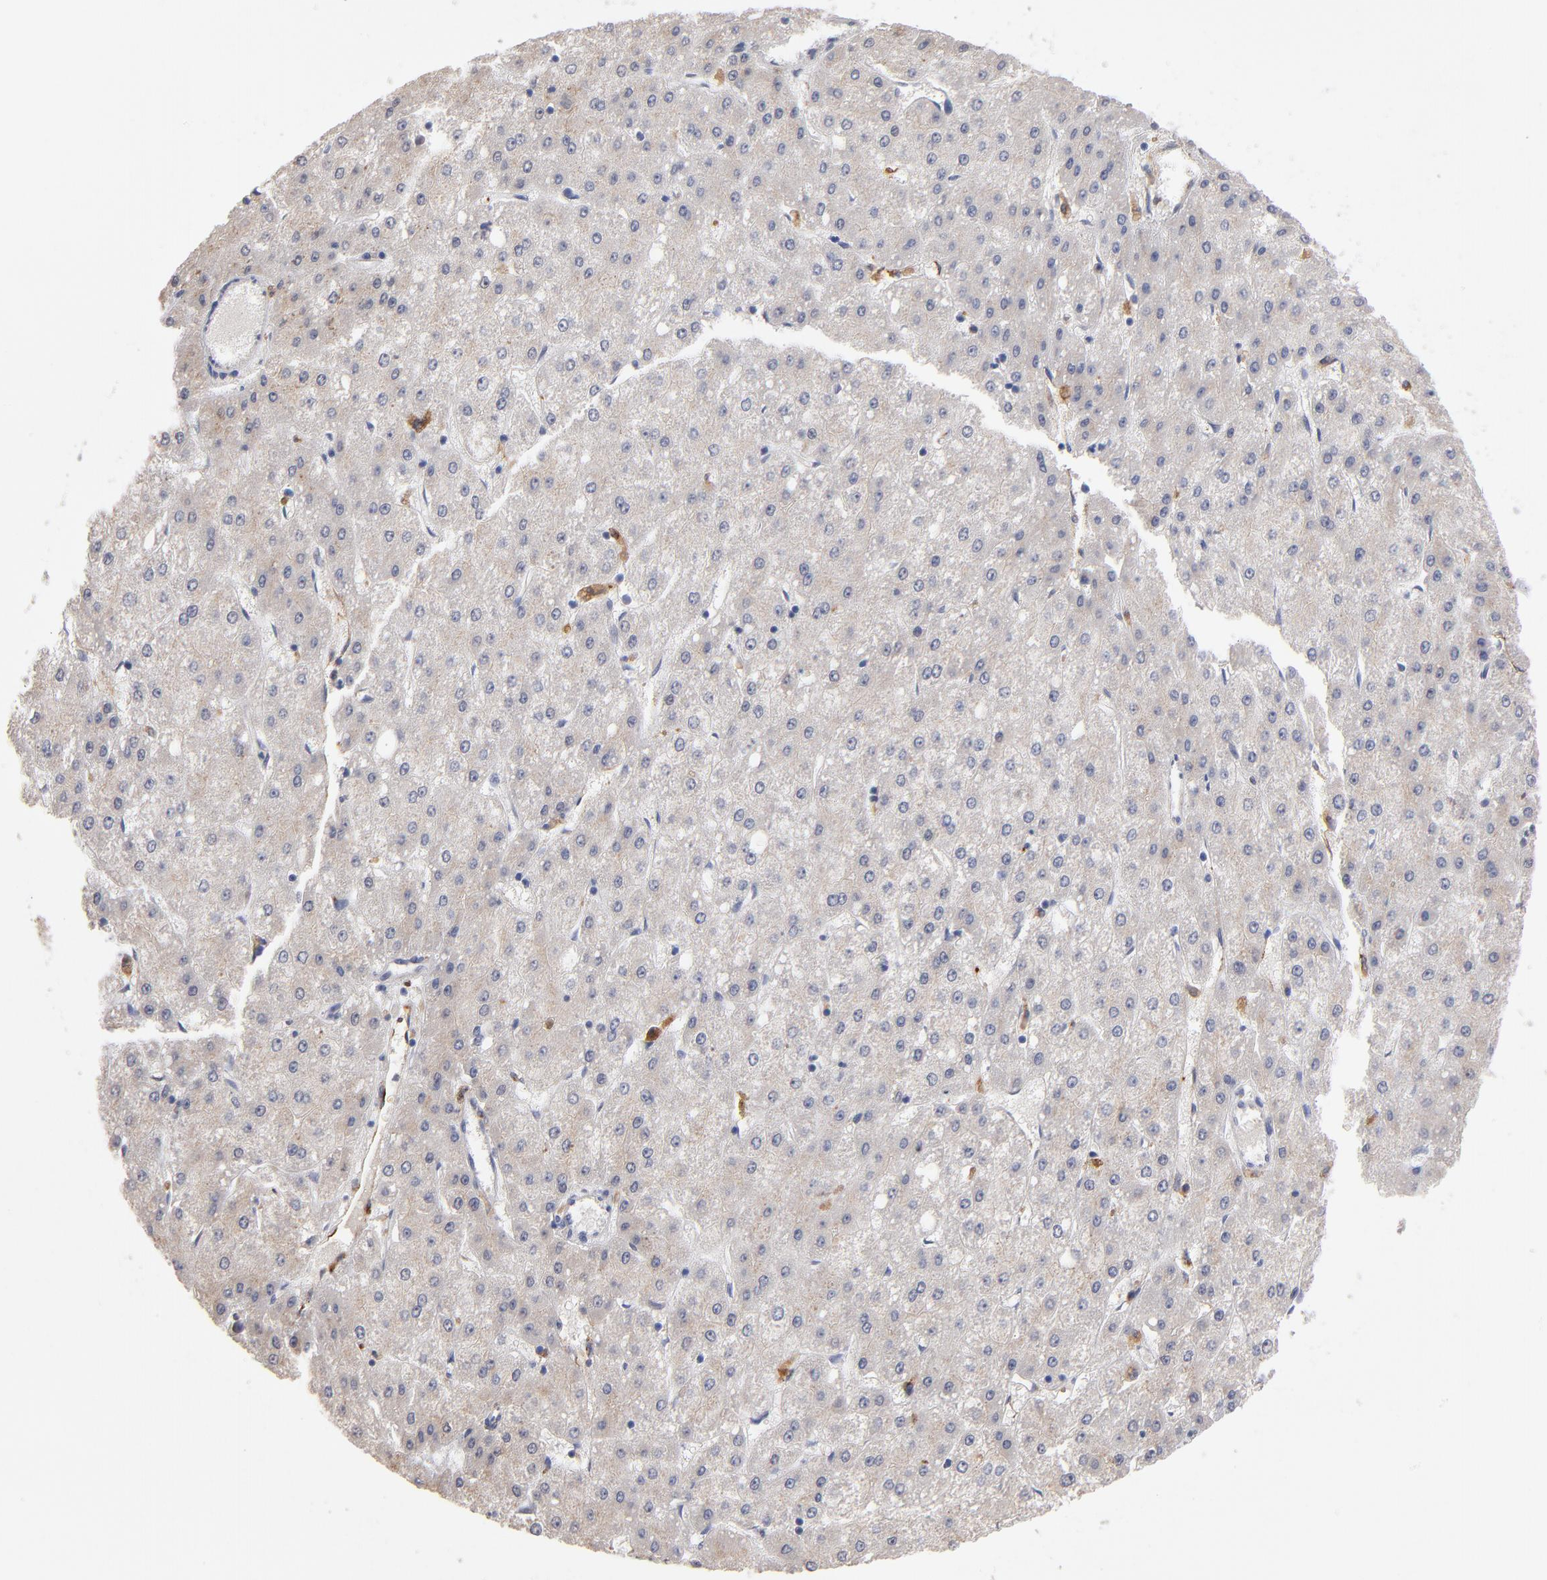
{"staining": {"intensity": "weak", "quantity": "25%-75%", "location": "cytoplasmic/membranous"}, "tissue": "liver cancer", "cell_type": "Tumor cells", "image_type": "cancer", "snomed": [{"axis": "morphology", "description": "Carcinoma, Hepatocellular, NOS"}, {"axis": "topography", "description": "Liver"}], "caption": "IHC staining of liver cancer, which shows low levels of weak cytoplasmic/membranous staining in about 25%-75% of tumor cells indicating weak cytoplasmic/membranous protein positivity. The staining was performed using DAB (3,3'-diaminobenzidine) (brown) for protein detection and nuclei were counterstained in hematoxylin (blue).", "gene": "SELP", "patient": {"sex": "female", "age": 52}}